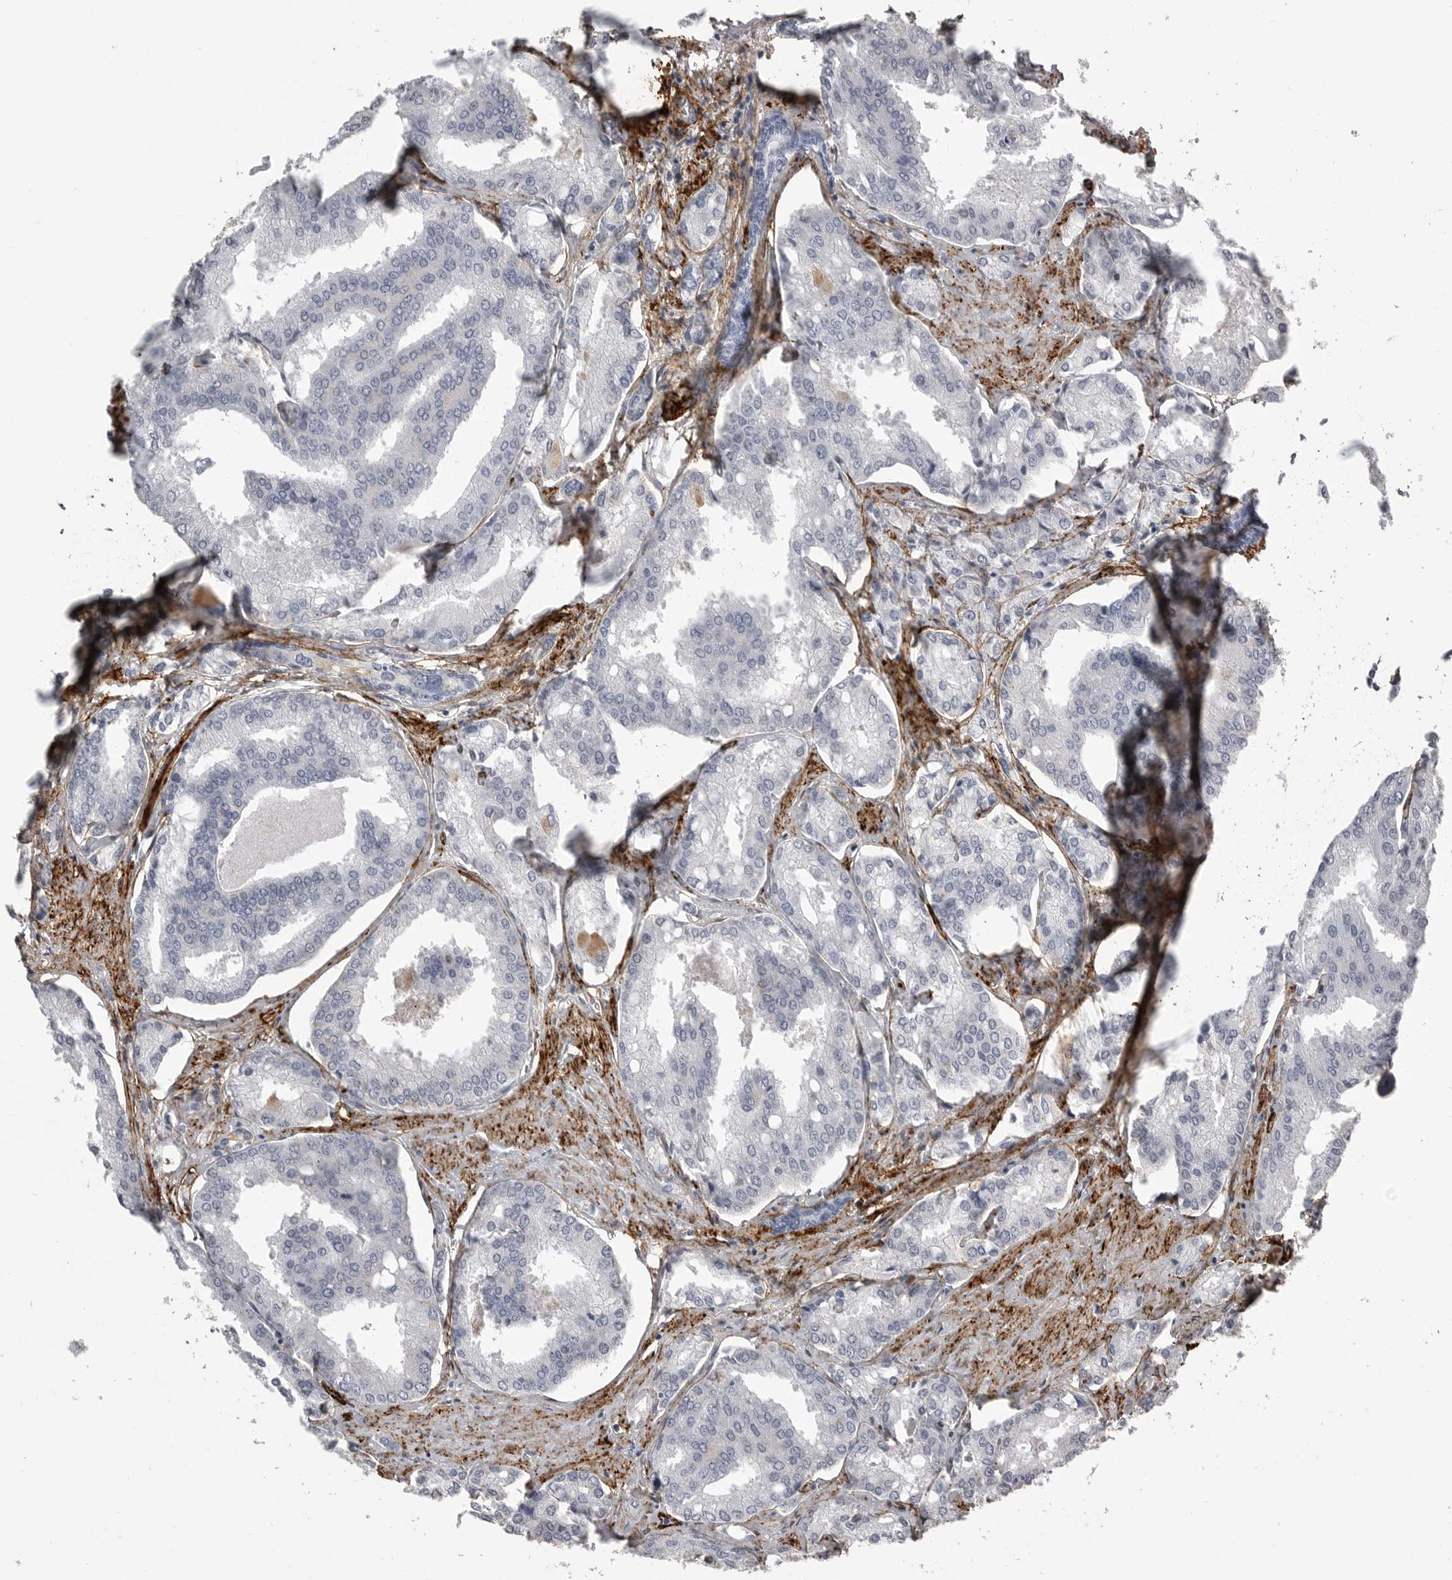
{"staining": {"intensity": "negative", "quantity": "none", "location": "none"}, "tissue": "prostate cancer", "cell_type": "Tumor cells", "image_type": "cancer", "snomed": [{"axis": "morphology", "description": "Adenocarcinoma, High grade"}, {"axis": "topography", "description": "Prostate"}], "caption": "IHC micrograph of adenocarcinoma (high-grade) (prostate) stained for a protein (brown), which demonstrates no positivity in tumor cells. (DAB (3,3'-diaminobenzidine) immunohistochemistry with hematoxylin counter stain).", "gene": "AOC3", "patient": {"sex": "male", "age": 50}}